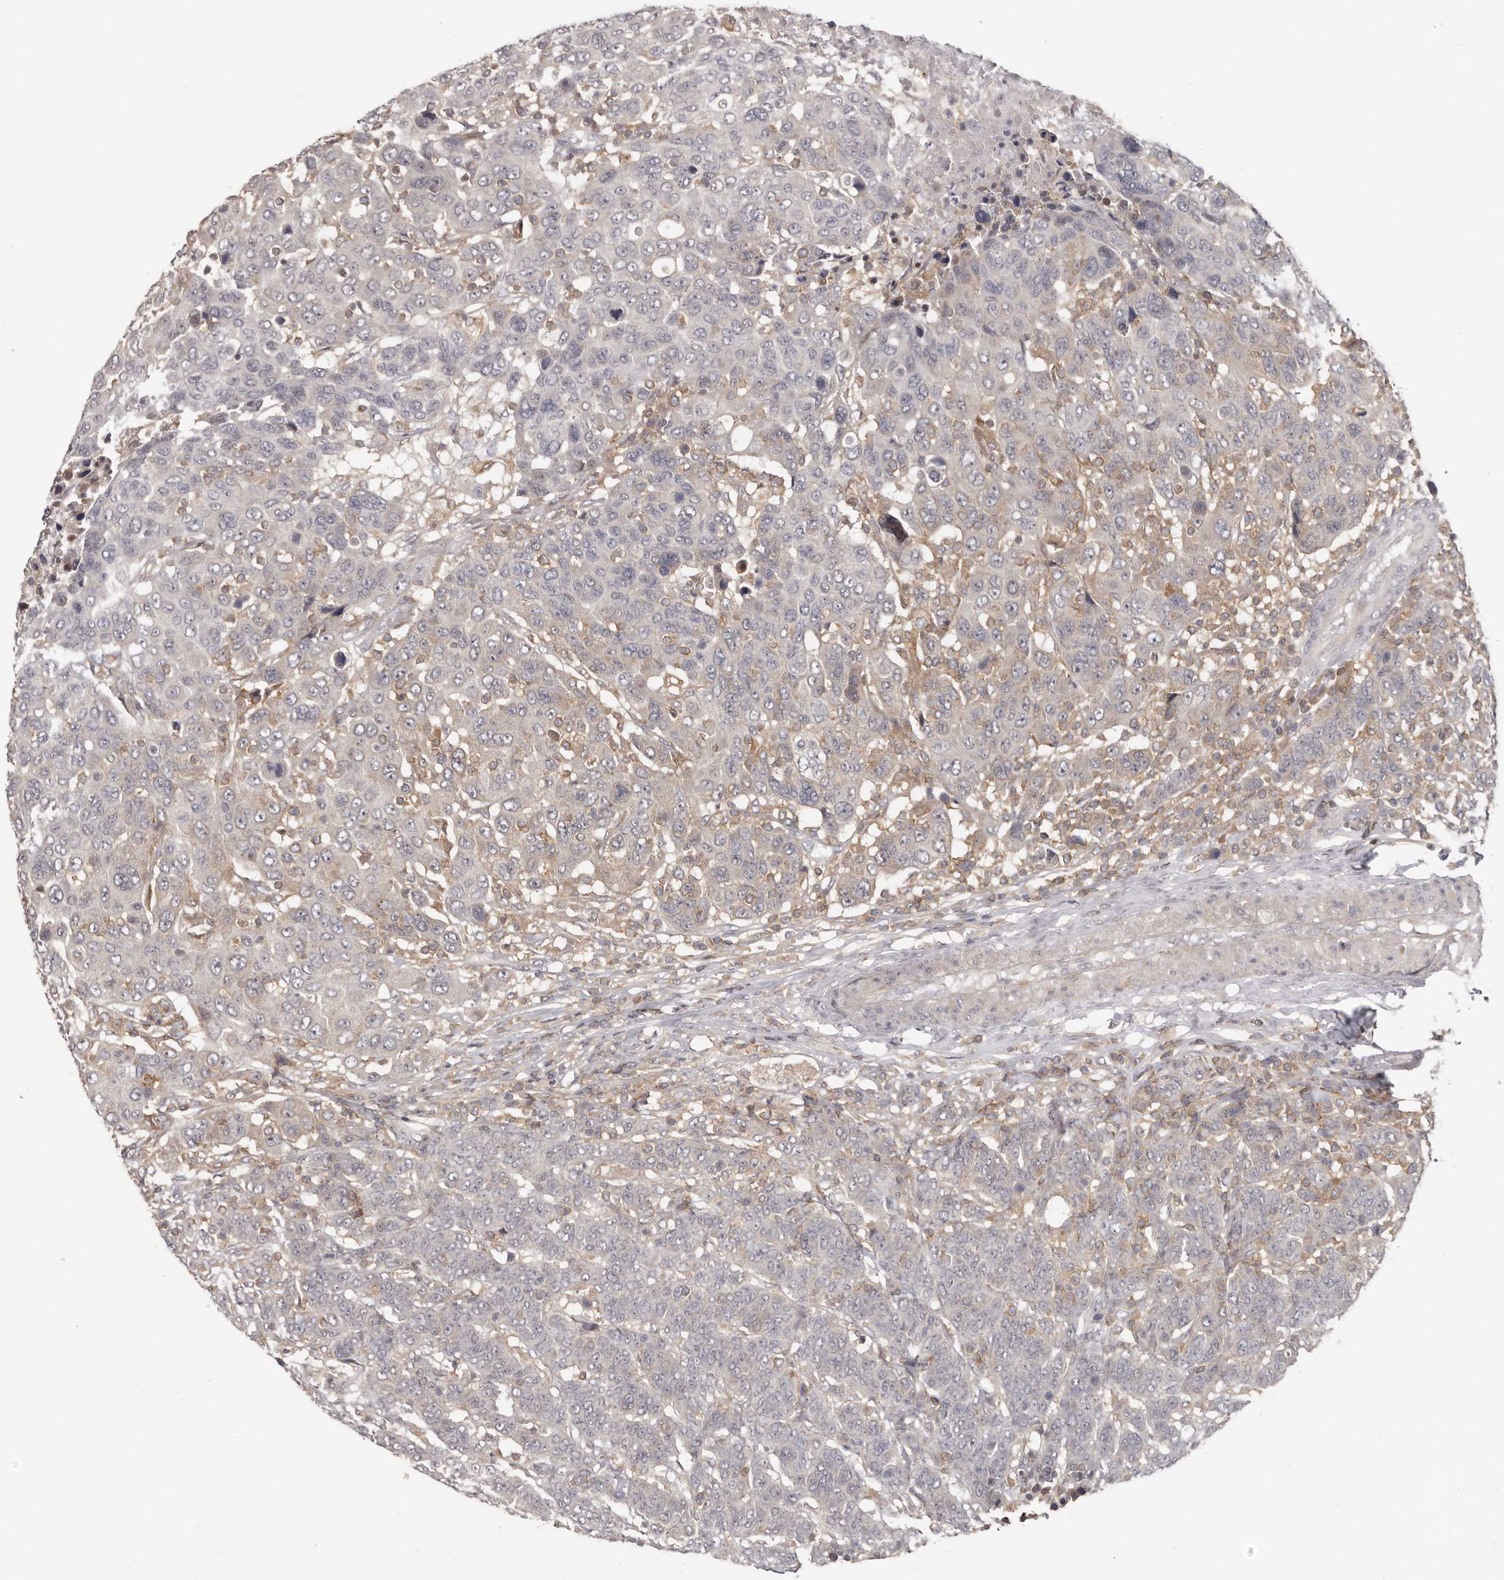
{"staining": {"intensity": "negative", "quantity": "none", "location": "none"}, "tissue": "breast cancer", "cell_type": "Tumor cells", "image_type": "cancer", "snomed": [{"axis": "morphology", "description": "Duct carcinoma"}, {"axis": "topography", "description": "Breast"}], "caption": "Human breast cancer (invasive ductal carcinoma) stained for a protein using immunohistochemistry (IHC) displays no positivity in tumor cells.", "gene": "ANKRD44", "patient": {"sex": "female", "age": 37}}